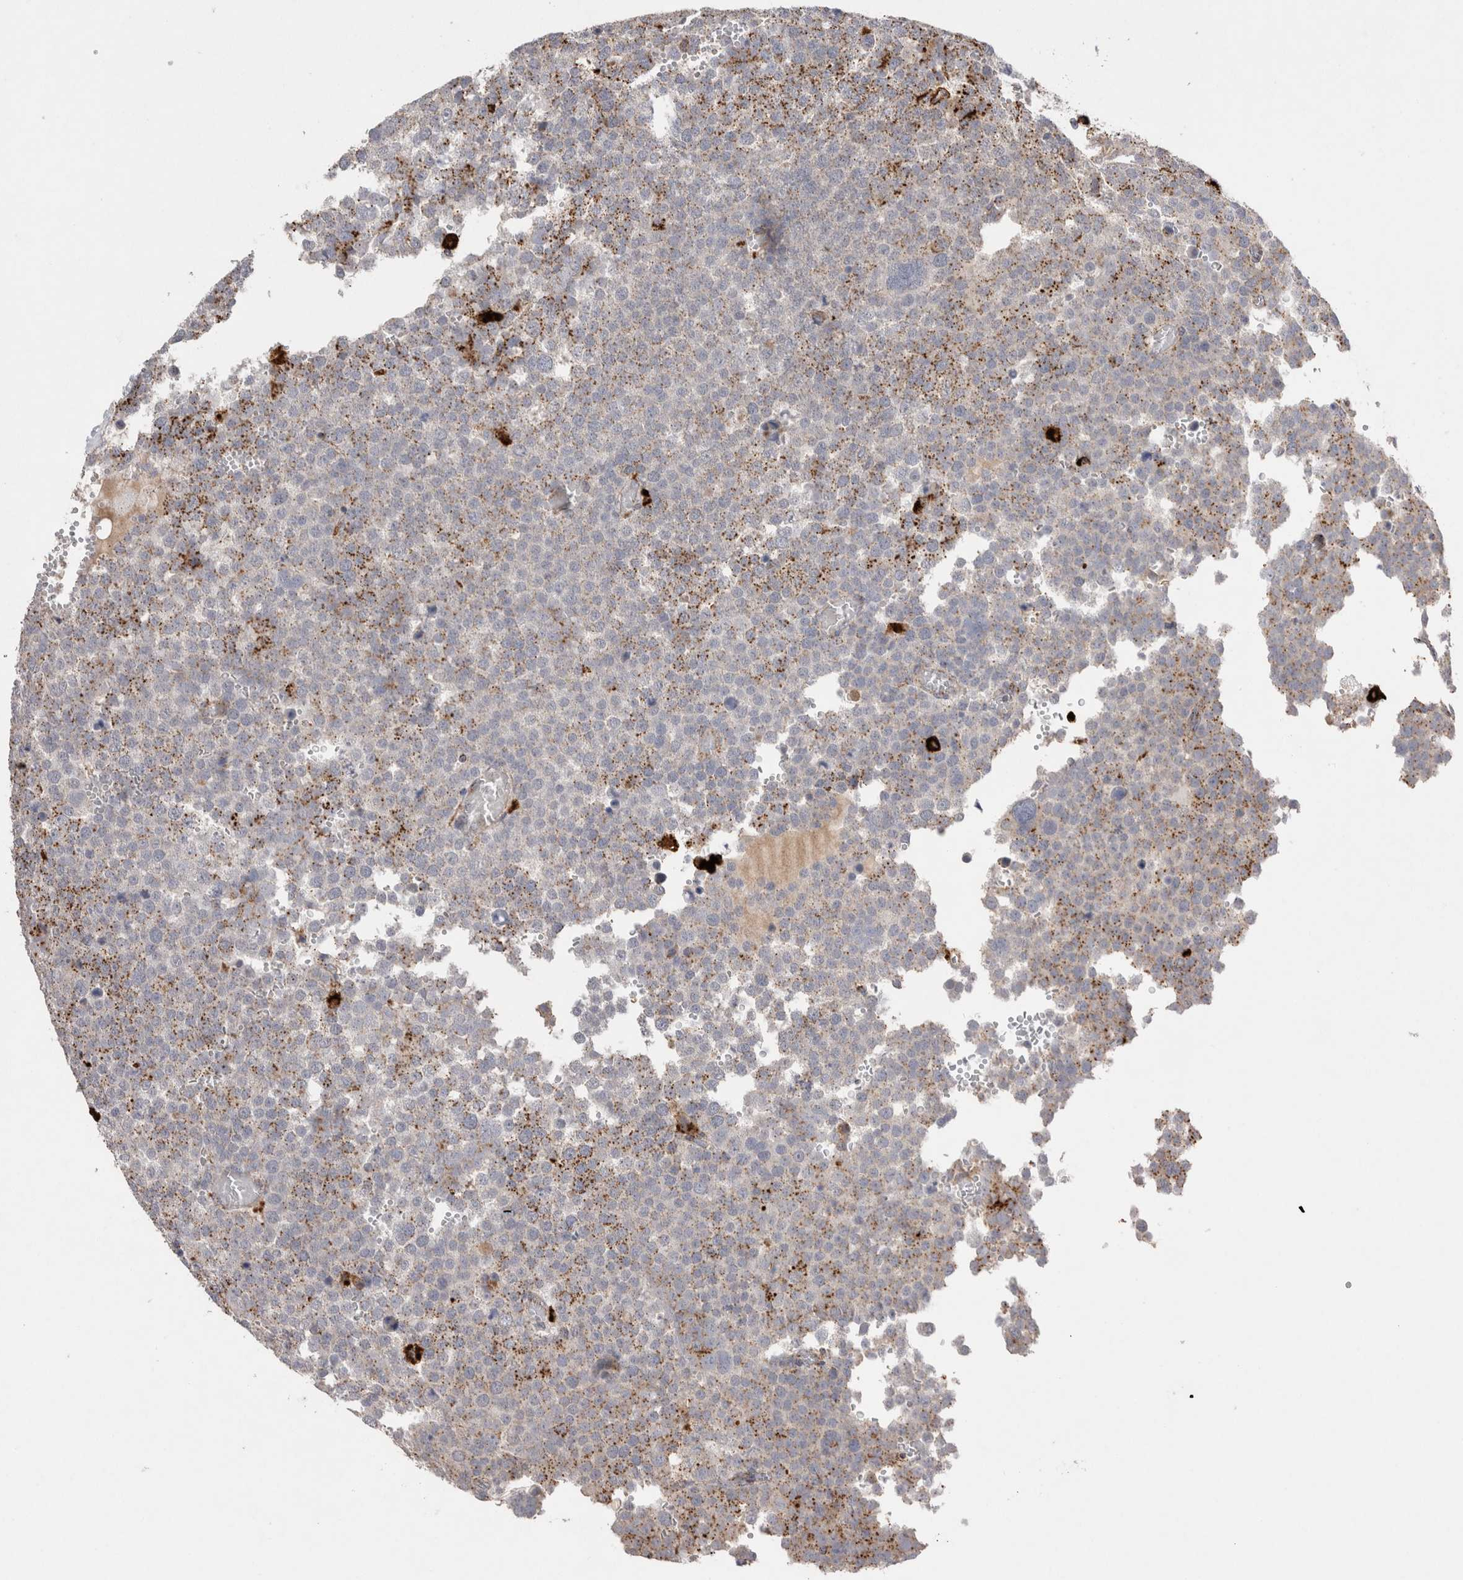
{"staining": {"intensity": "moderate", "quantity": "25%-75%", "location": "cytoplasmic/membranous"}, "tissue": "testis cancer", "cell_type": "Tumor cells", "image_type": "cancer", "snomed": [{"axis": "morphology", "description": "Seminoma, NOS"}, {"axis": "topography", "description": "Testis"}], "caption": "Brown immunohistochemical staining in seminoma (testis) reveals moderate cytoplasmic/membranous staining in approximately 25%-75% of tumor cells.", "gene": "CTSA", "patient": {"sex": "male", "age": 71}}